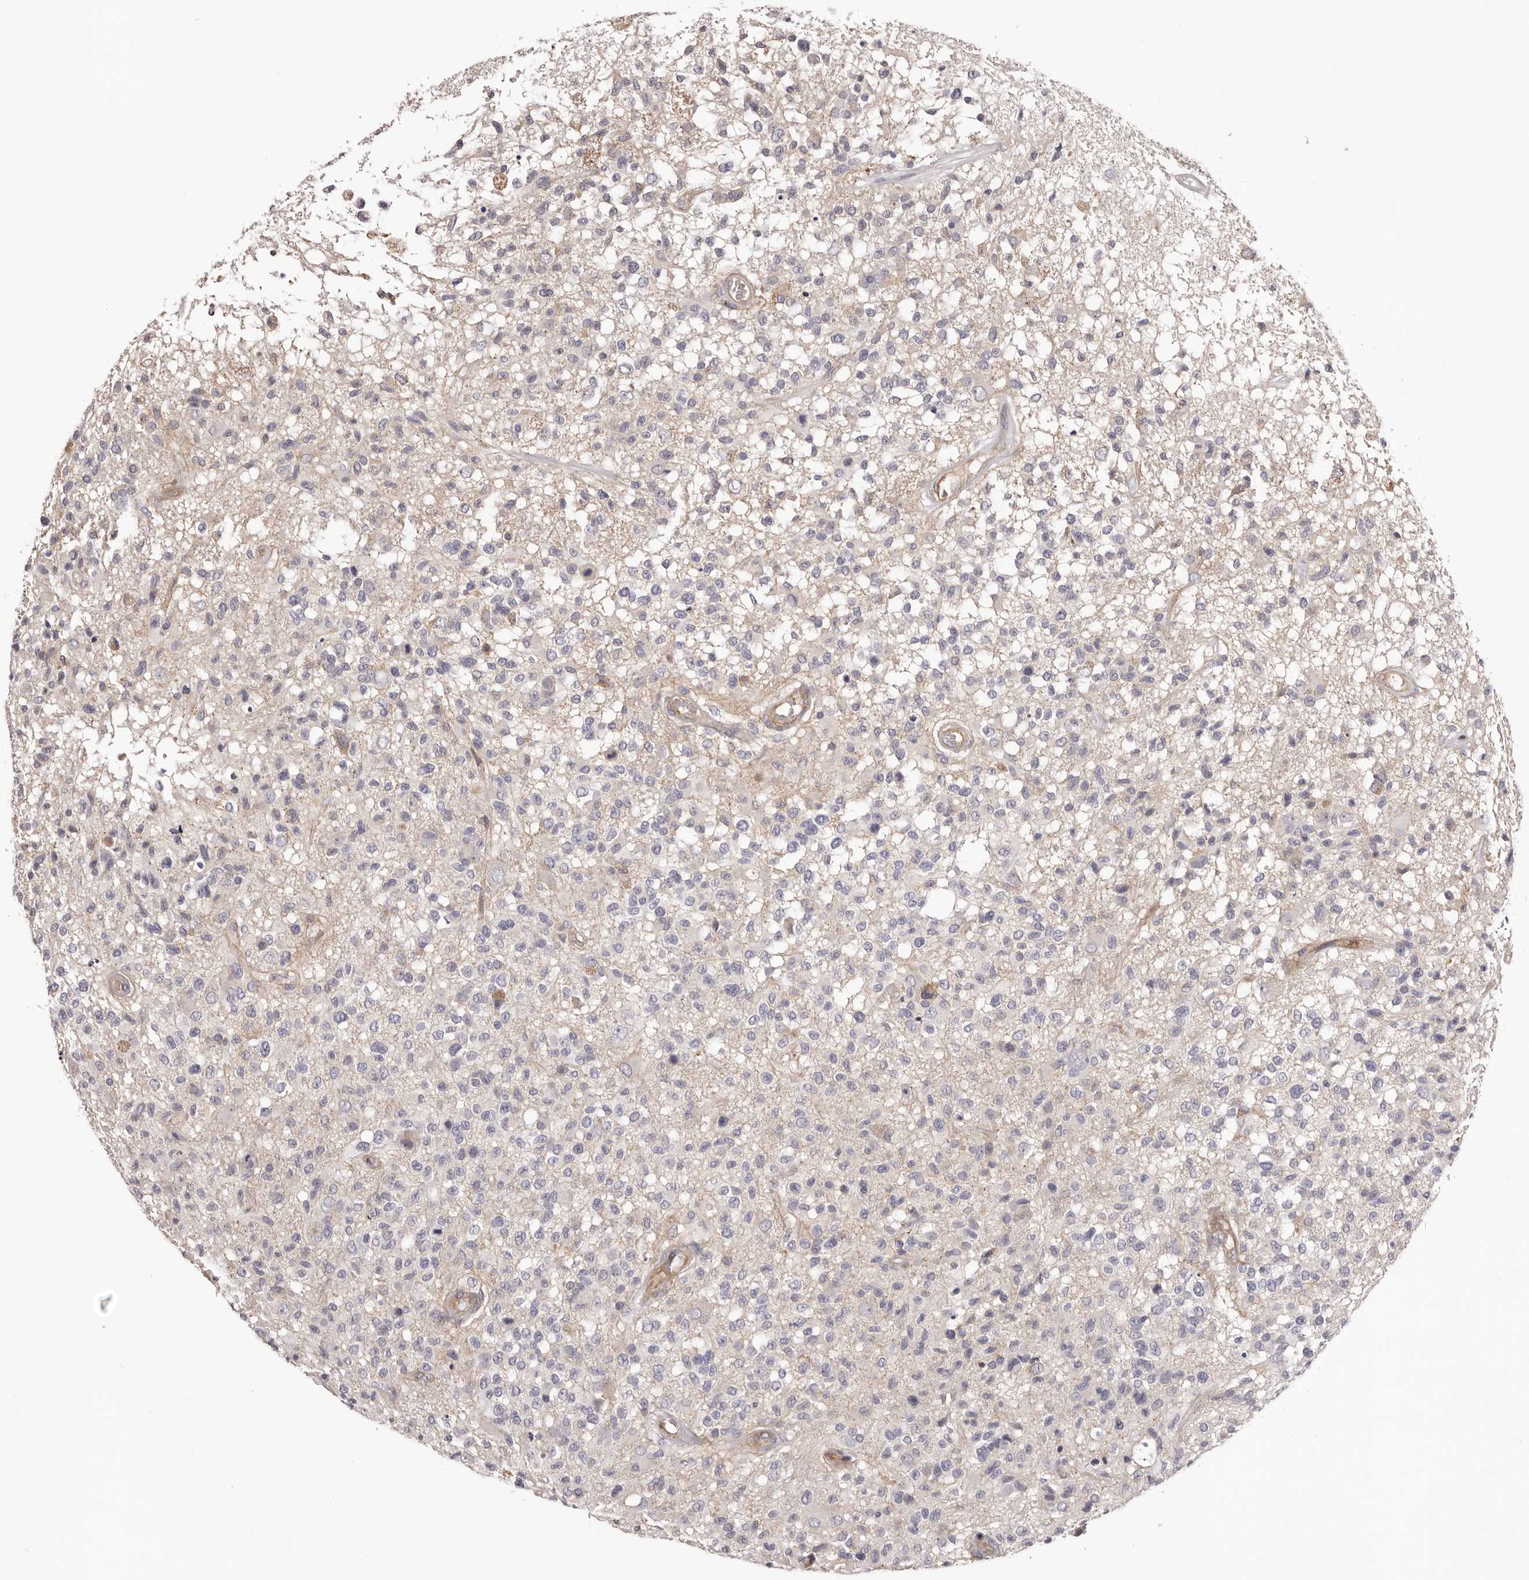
{"staining": {"intensity": "negative", "quantity": "none", "location": "none"}, "tissue": "glioma", "cell_type": "Tumor cells", "image_type": "cancer", "snomed": [{"axis": "morphology", "description": "Glioma, malignant, High grade"}, {"axis": "morphology", "description": "Glioblastoma, NOS"}, {"axis": "topography", "description": "Brain"}], "caption": "A micrograph of human glioblastoma is negative for staining in tumor cells.", "gene": "DMRT2", "patient": {"sex": "male", "age": 60}}